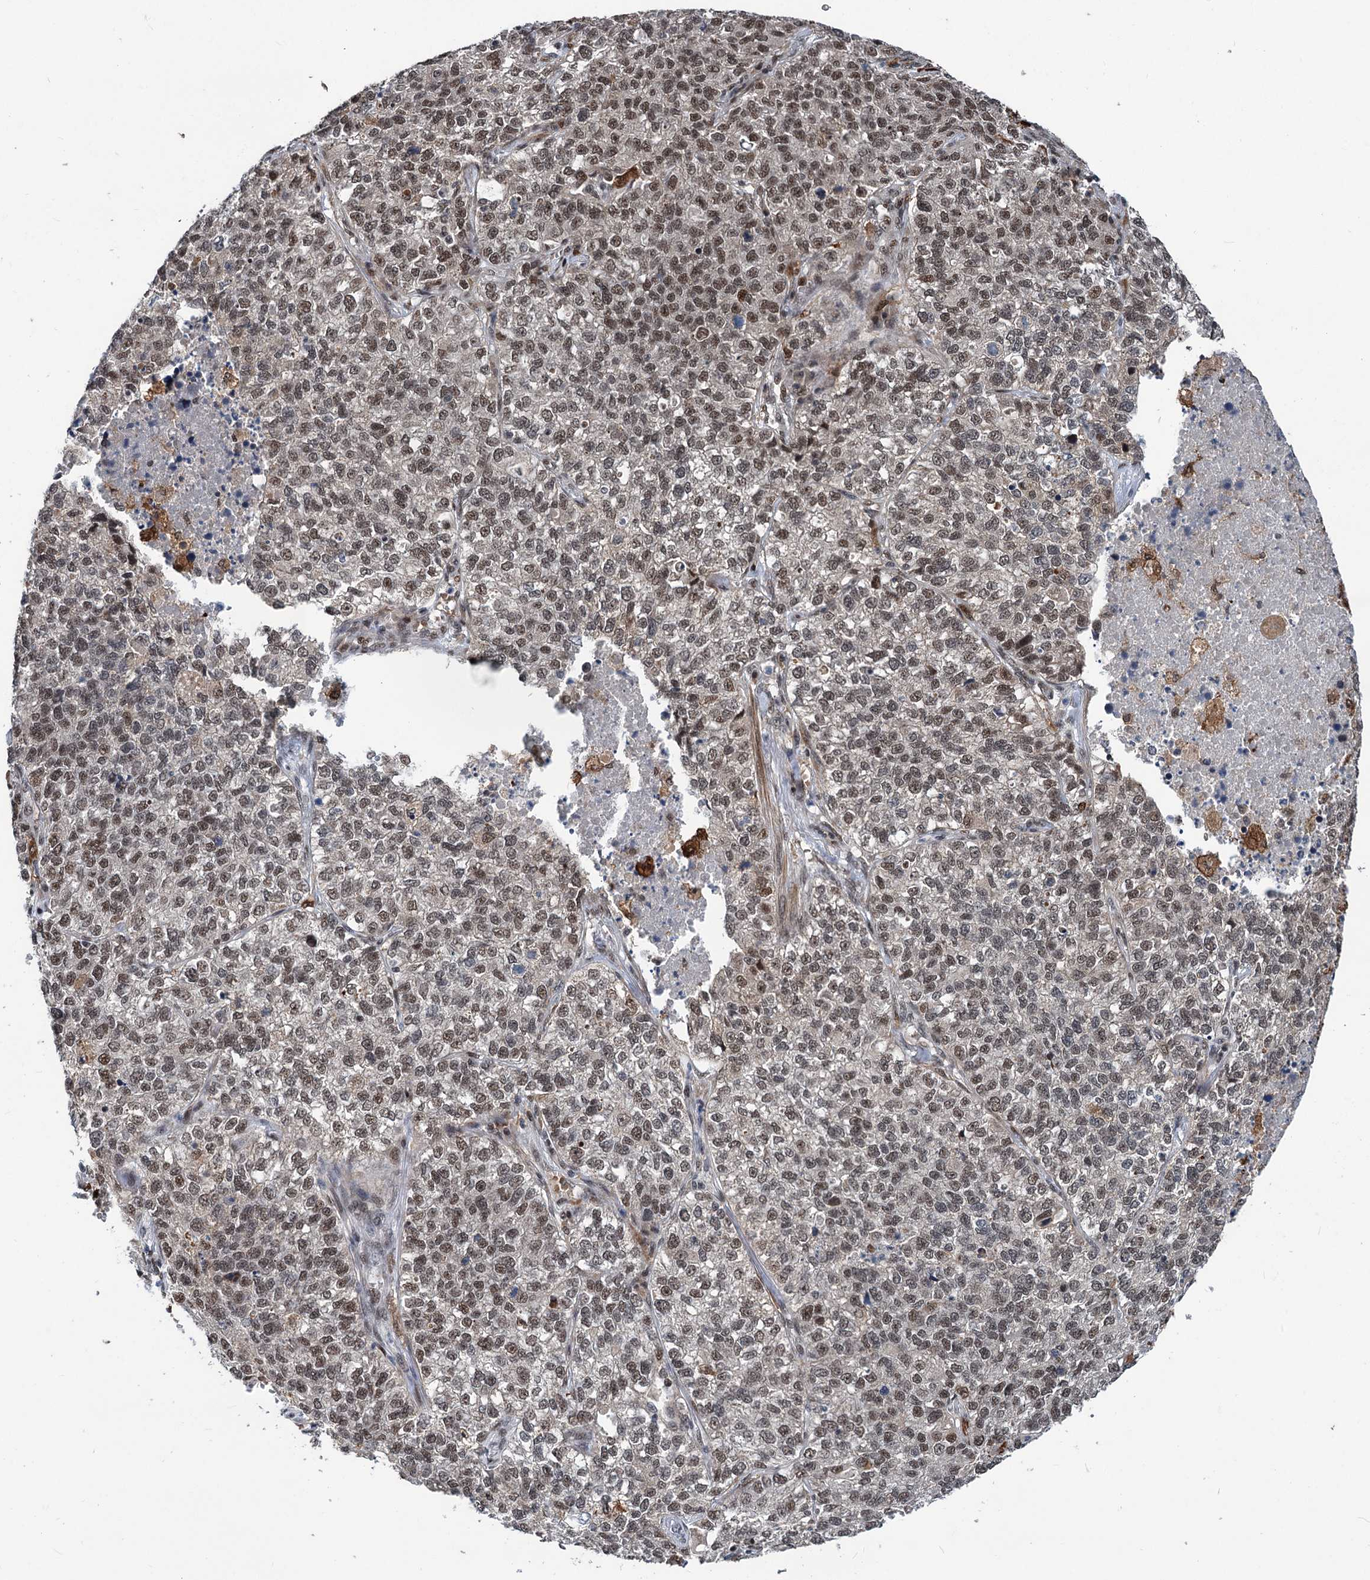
{"staining": {"intensity": "moderate", "quantity": "25%-75%", "location": "nuclear"}, "tissue": "lung cancer", "cell_type": "Tumor cells", "image_type": "cancer", "snomed": [{"axis": "morphology", "description": "Adenocarcinoma, NOS"}, {"axis": "topography", "description": "Lung"}], "caption": "The immunohistochemical stain labels moderate nuclear expression in tumor cells of lung cancer tissue.", "gene": "PHF8", "patient": {"sex": "male", "age": 49}}